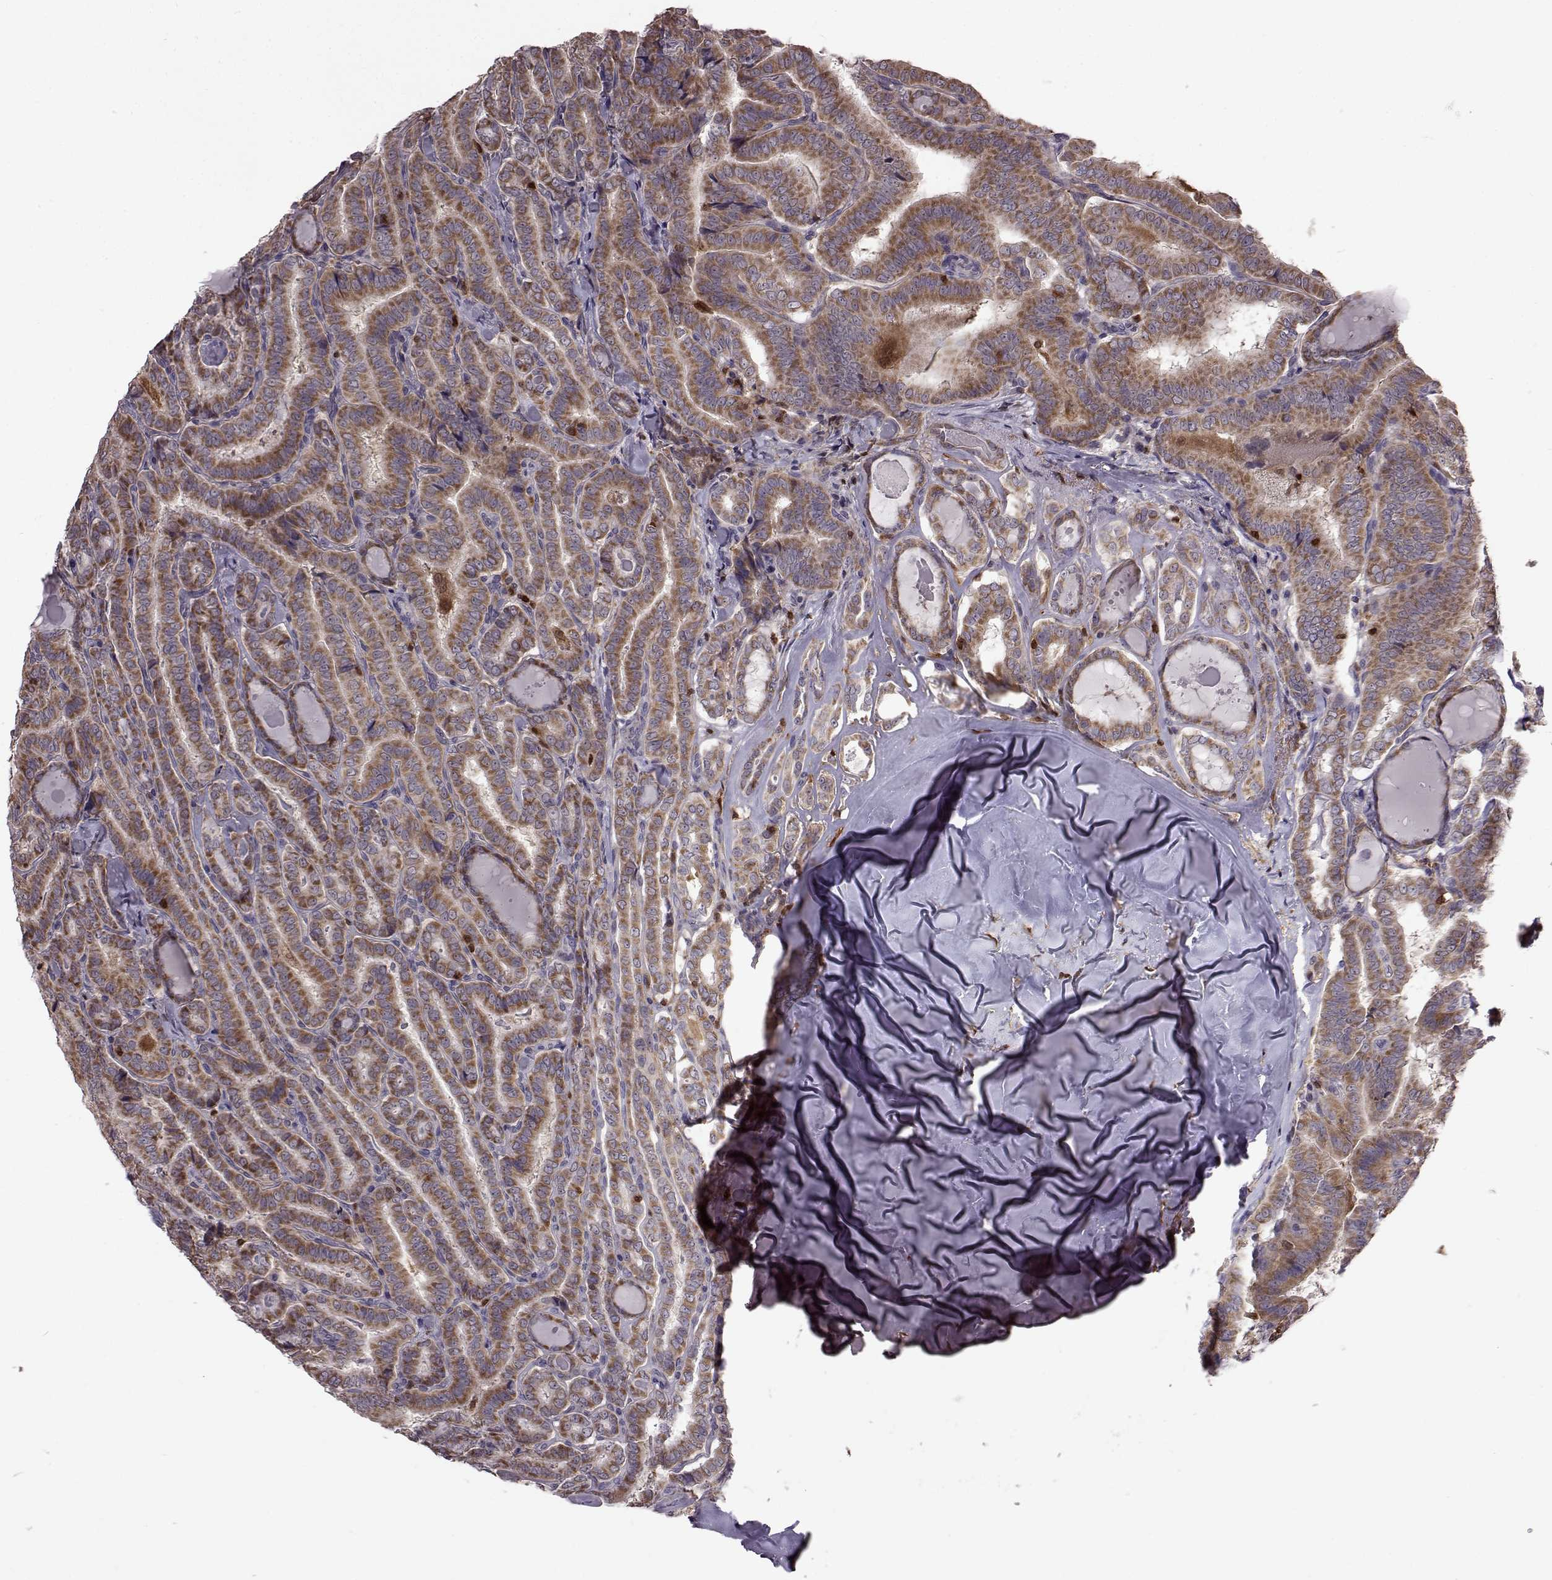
{"staining": {"intensity": "moderate", "quantity": "25%-75%", "location": "cytoplasmic/membranous"}, "tissue": "thyroid cancer", "cell_type": "Tumor cells", "image_type": "cancer", "snomed": [{"axis": "morphology", "description": "Papillary adenocarcinoma, NOS"}, {"axis": "morphology", "description": "Papillary adenoma metastatic"}, {"axis": "topography", "description": "Thyroid gland"}], "caption": "This is an image of immunohistochemistry staining of thyroid cancer (papillary adenoma metastatic), which shows moderate expression in the cytoplasmic/membranous of tumor cells.", "gene": "DOK2", "patient": {"sex": "female", "age": 50}}